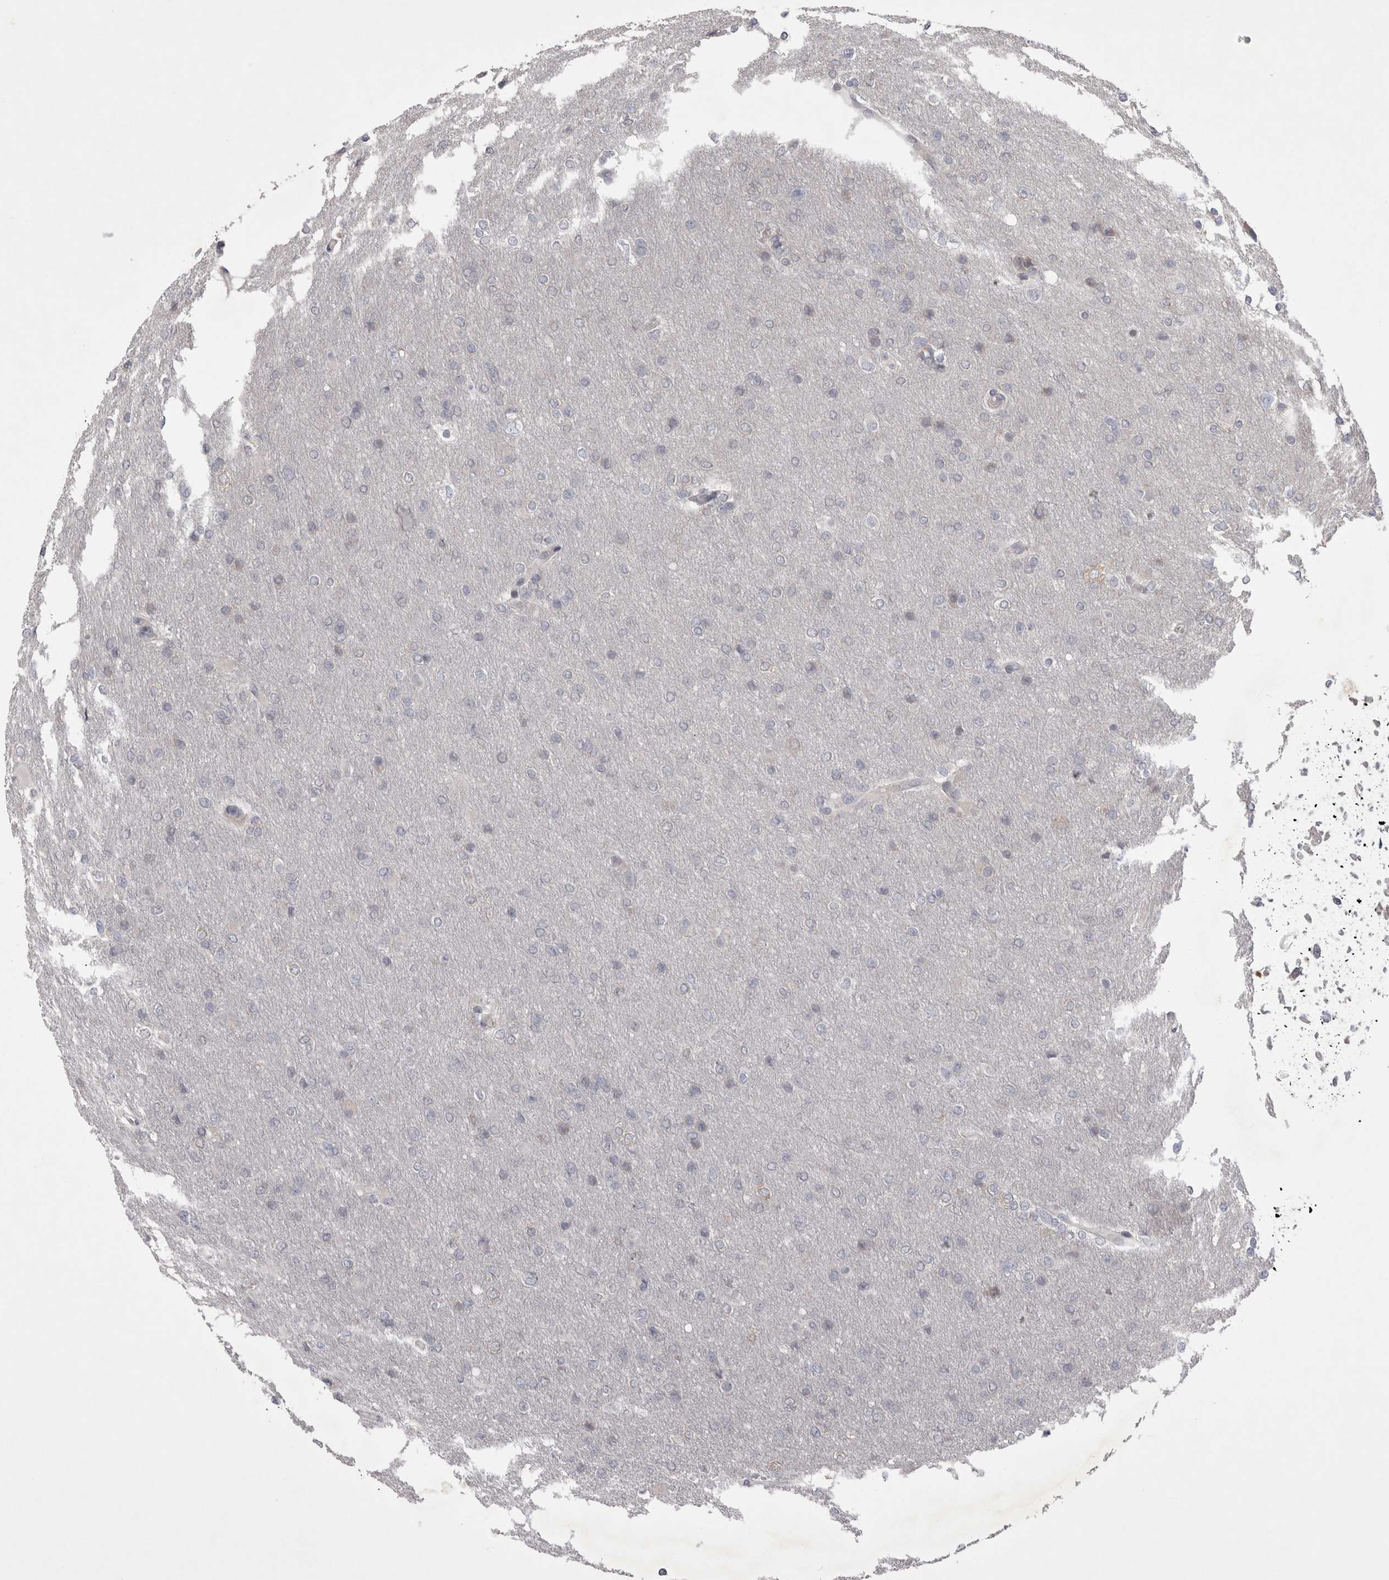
{"staining": {"intensity": "negative", "quantity": "none", "location": "none"}, "tissue": "glioma", "cell_type": "Tumor cells", "image_type": "cancer", "snomed": [{"axis": "morphology", "description": "Glioma, malignant, High grade"}, {"axis": "topography", "description": "Cerebral cortex"}], "caption": "The micrograph demonstrates no staining of tumor cells in malignant glioma (high-grade).", "gene": "NENF", "patient": {"sex": "female", "age": 36}}